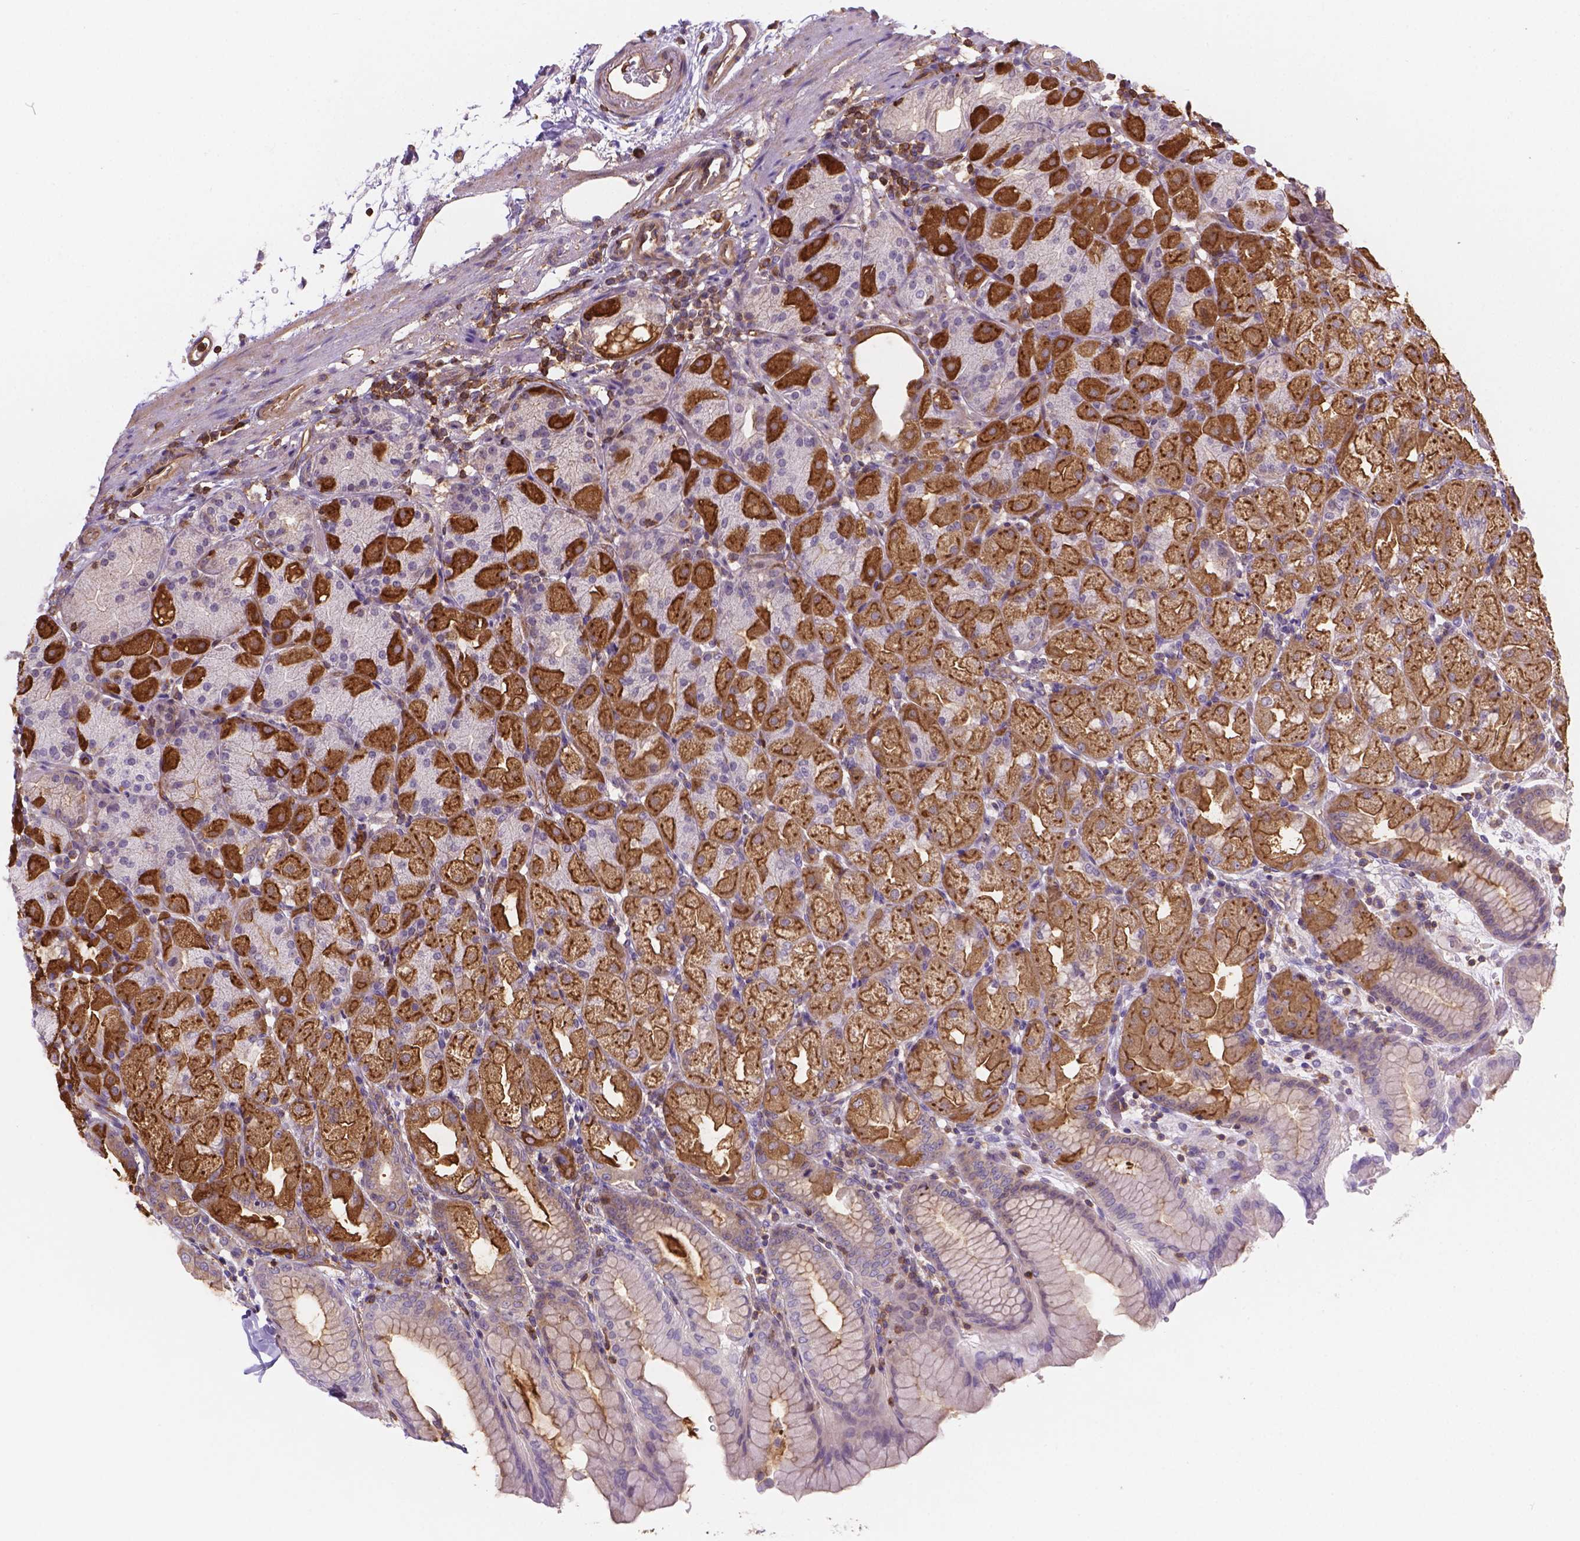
{"staining": {"intensity": "strong", "quantity": "25%-75%", "location": "cytoplasmic/membranous"}, "tissue": "stomach", "cell_type": "Glandular cells", "image_type": "normal", "snomed": [{"axis": "morphology", "description": "Normal tissue, NOS"}, {"axis": "topography", "description": "Stomach, upper"}, {"axis": "topography", "description": "Stomach"}, {"axis": "topography", "description": "Stomach, lower"}], "caption": "High-power microscopy captured an immunohistochemistry micrograph of benign stomach, revealing strong cytoplasmic/membranous positivity in approximately 25%-75% of glandular cells. (IHC, brightfield microscopy, high magnification).", "gene": "DMWD", "patient": {"sex": "male", "age": 62}}